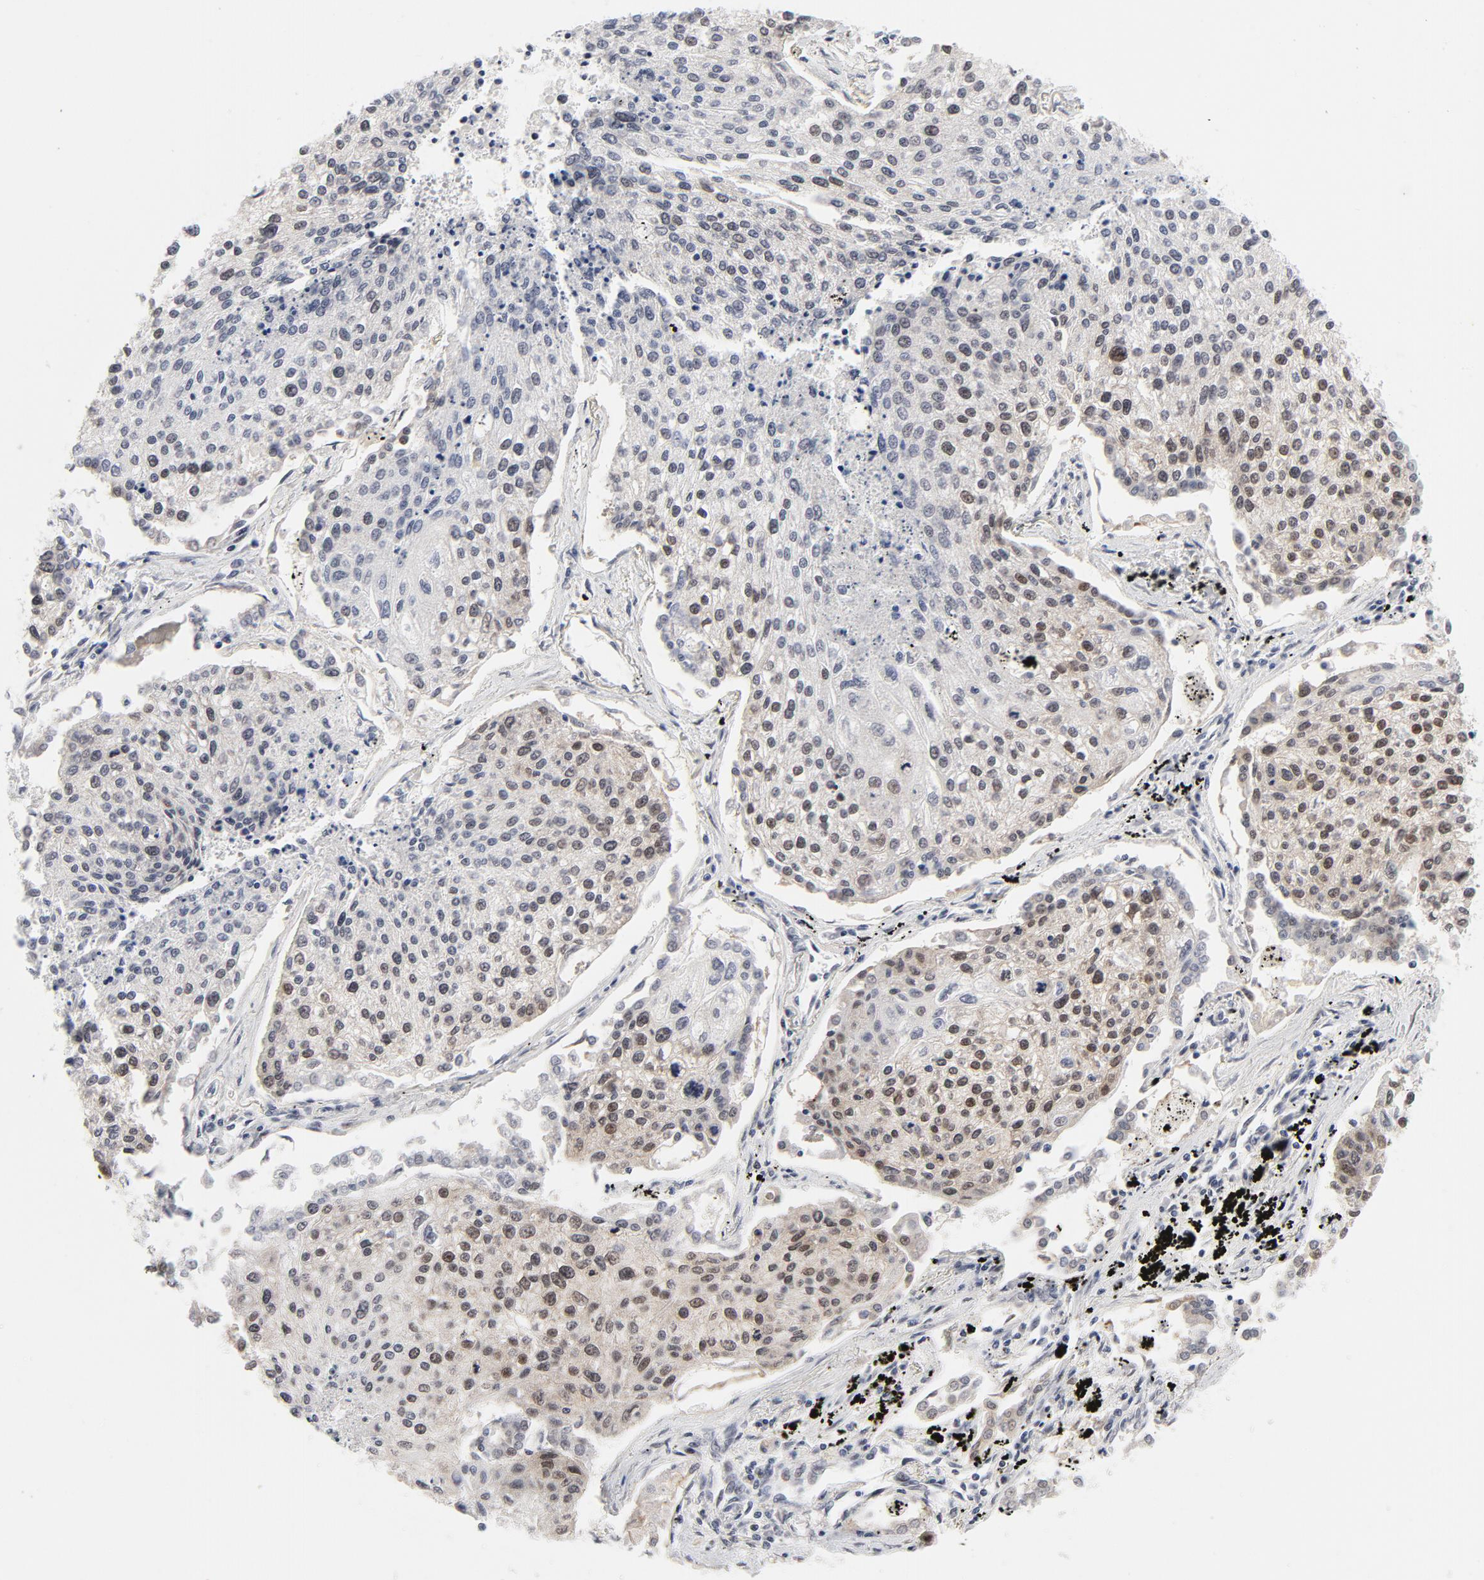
{"staining": {"intensity": "weak", "quantity": "<25%", "location": "nuclear"}, "tissue": "lung cancer", "cell_type": "Tumor cells", "image_type": "cancer", "snomed": [{"axis": "morphology", "description": "Squamous cell carcinoma, NOS"}, {"axis": "topography", "description": "Lung"}], "caption": "IHC histopathology image of neoplastic tissue: human lung cancer (squamous cell carcinoma) stained with DAB (3,3'-diaminobenzidine) reveals no significant protein staining in tumor cells.", "gene": "RFC4", "patient": {"sex": "male", "age": 75}}